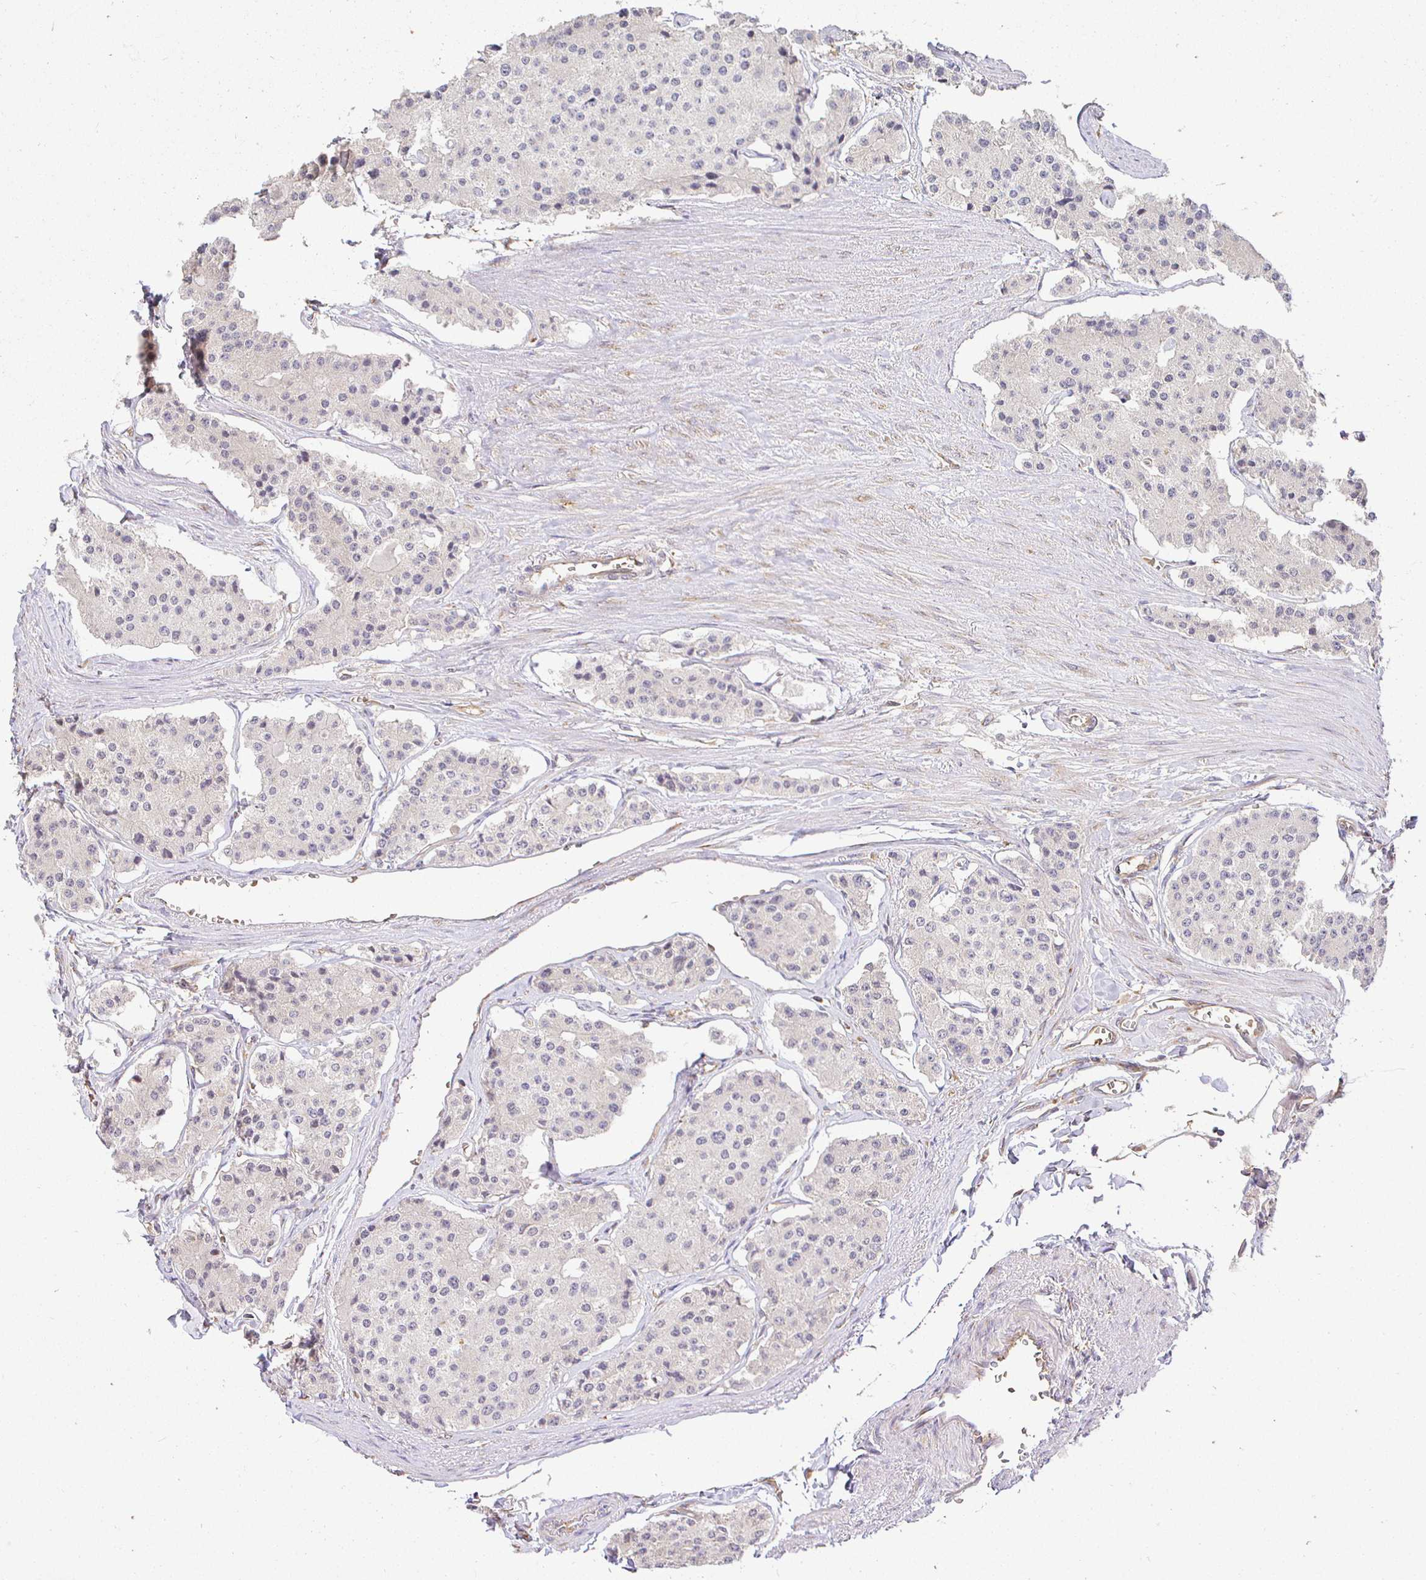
{"staining": {"intensity": "negative", "quantity": "none", "location": "none"}, "tissue": "carcinoid", "cell_type": "Tumor cells", "image_type": "cancer", "snomed": [{"axis": "morphology", "description": "Carcinoid, malignant, NOS"}, {"axis": "topography", "description": "Small intestine"}], "caption": "Immunohistochemistry of human carcinoid displays no staining in tumor cells. The staining is performed using DAB (3,3'-diaminobenzidine) brown chromogen with nuclei counter-stained in using hematoxylin.", "gene": "IRAK1", "patient": {"sex": "female", "age": 65}}